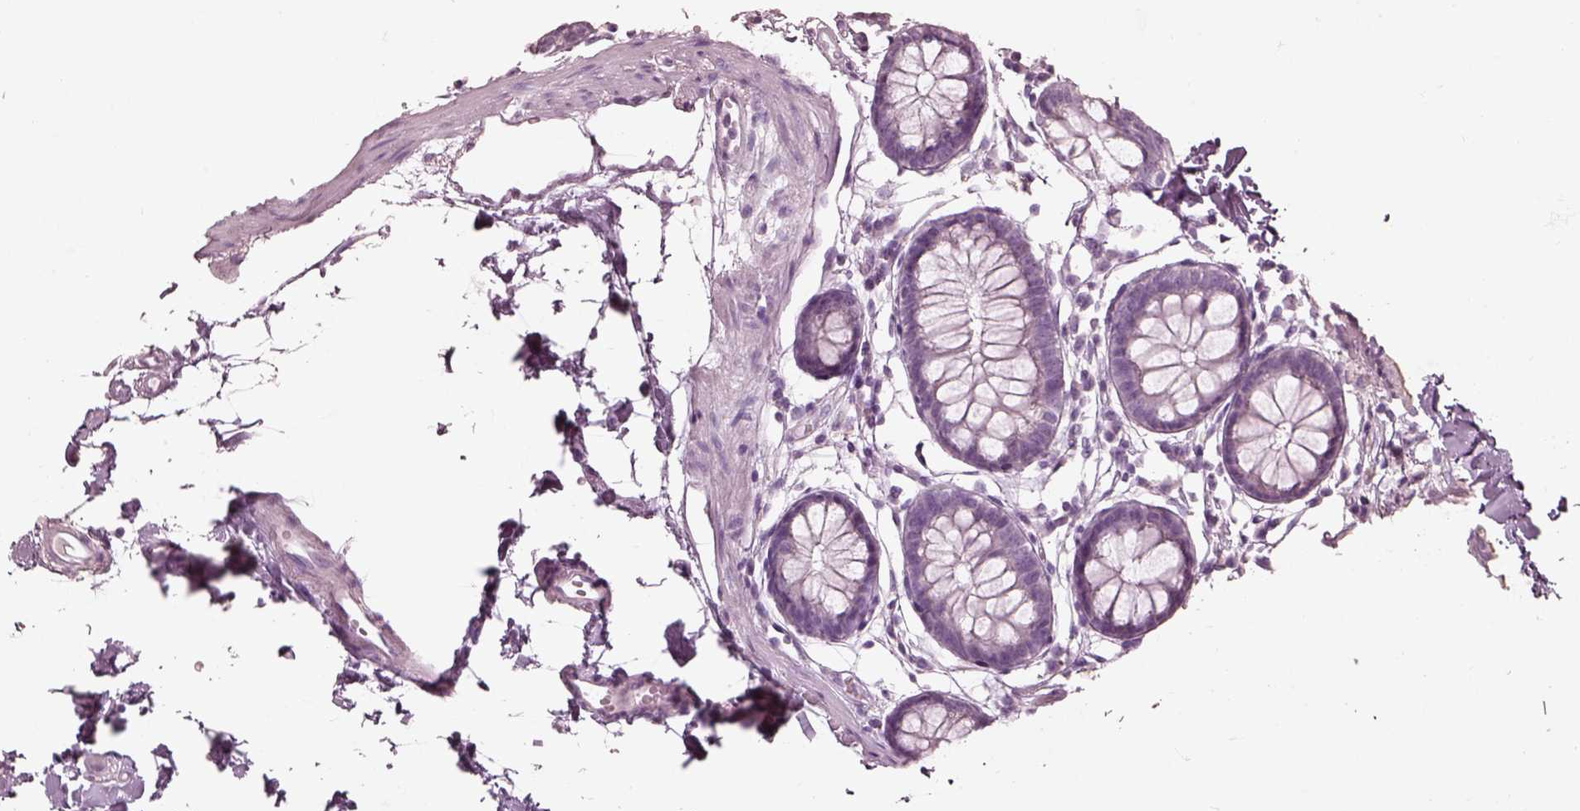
{"staining": {"intensity": "negative", "quantity": "none", "location": "none"}, "tissue": "colon", "cell_type": "Endothelial cells", "image_type": "normal", "snomed": [{"axis": "morphology", "description": "Normal tissue, NOS"}, {"axis": "topography", "description": "Colon"}], "caption": "Immunohistochemistry photomicrograph of benign human colon stained for a protein (brown), which reveals no staining in endothelial cells.", "gene": "KRTAP24", "patient": {"sex": "female", "age": 84}}